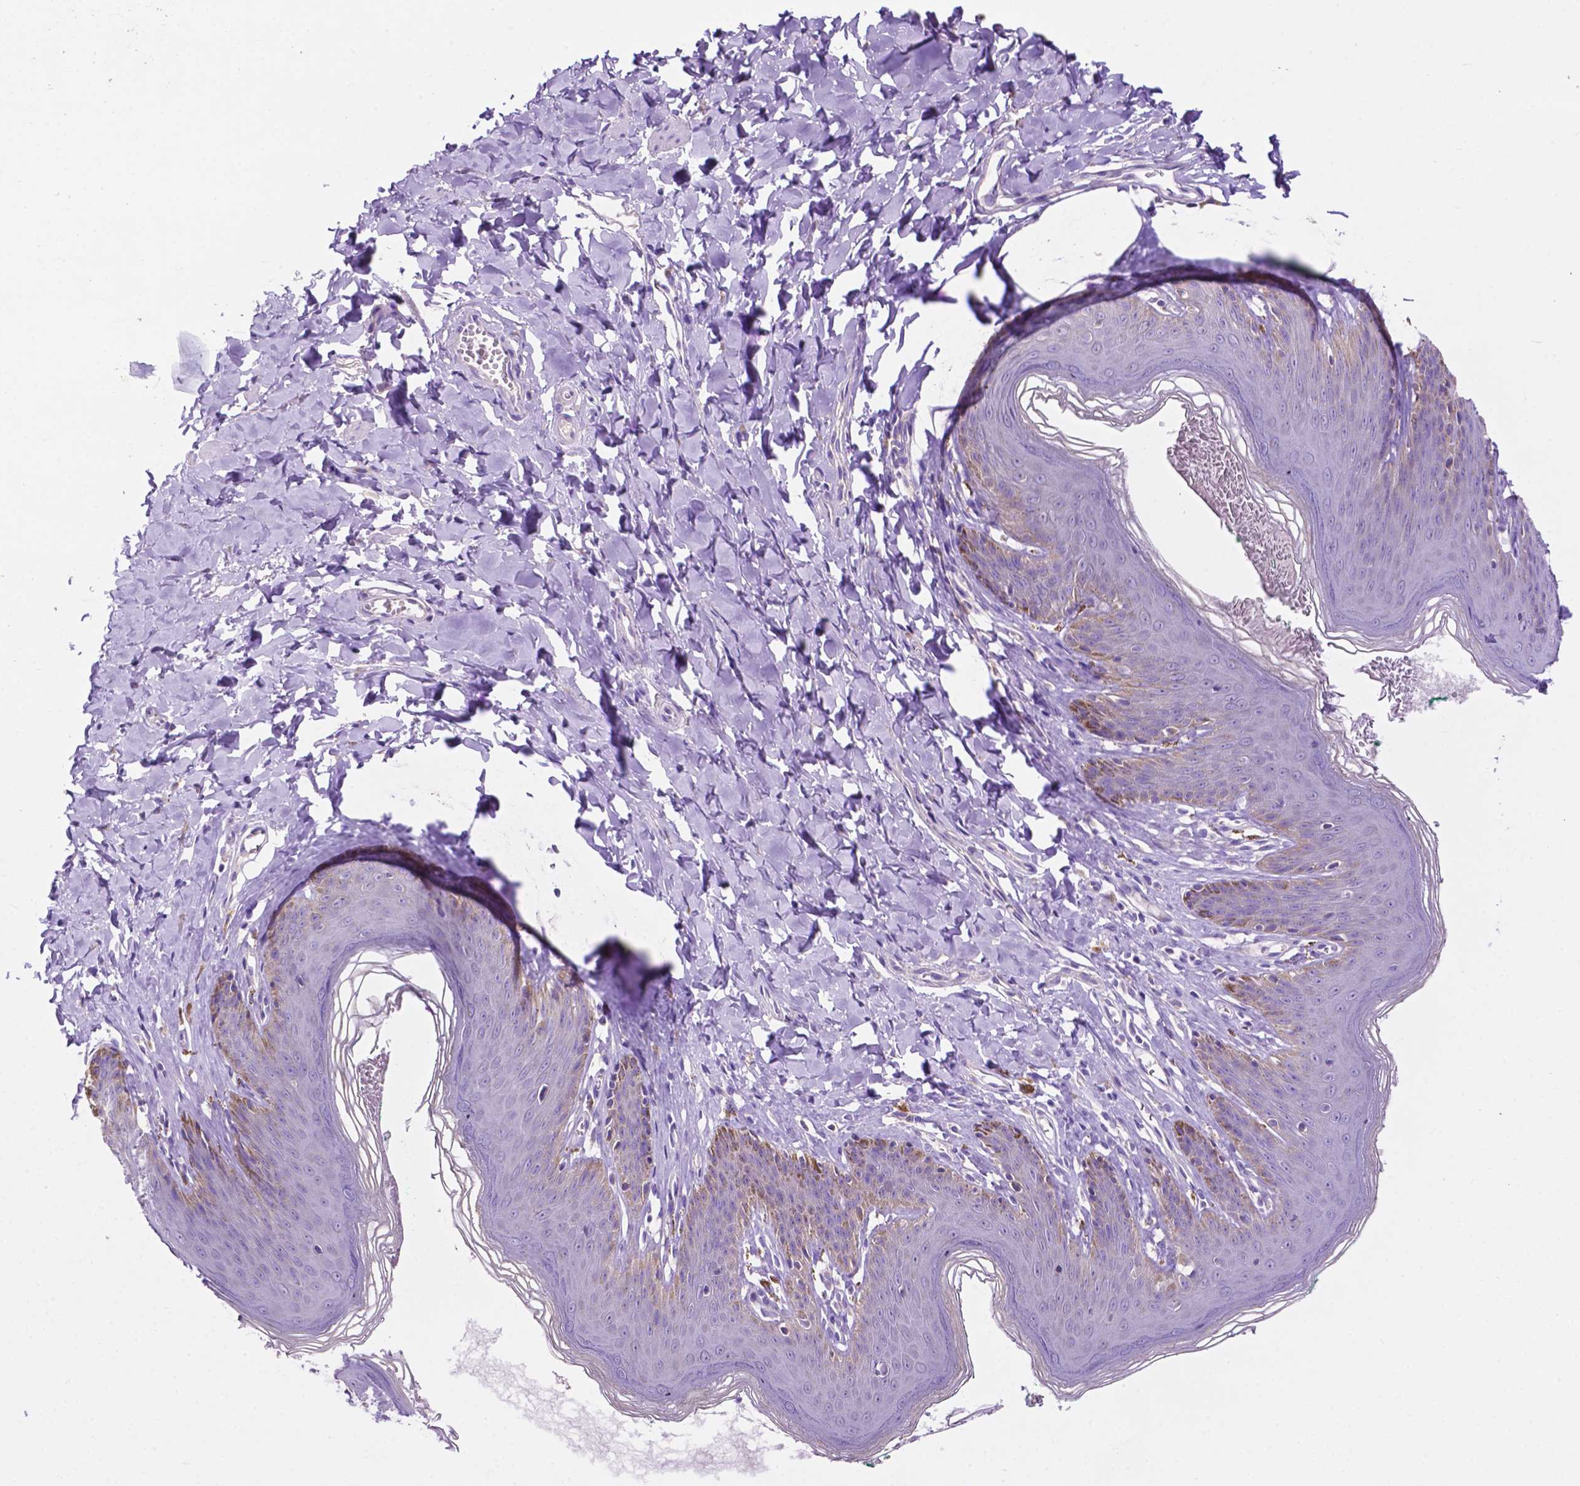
{"staining": {"intensity": "negative", "quantity": "none", "location": "none"}, "tissue": "skin", "cell_type": "Epidermal cells", "image_type": "normal", "snomed": [{"axis": "morphology", "description": "Normal tissue, NOS"}, {"axis": "topography", "description": "Vulva"}, {"axis": "topography", "description": "Peripheral nerve tissue"}], "caption": "Immunohistochemistry (IHC) image of benign skin: skin stained with DAB shows no significant protein expression in epidermal cells. (DAB immunohistochemistry visualized using brightfield microscopy, high magnification).", "gene": "PHYHIP", "patient": {"sex": "female", "age": 66}}